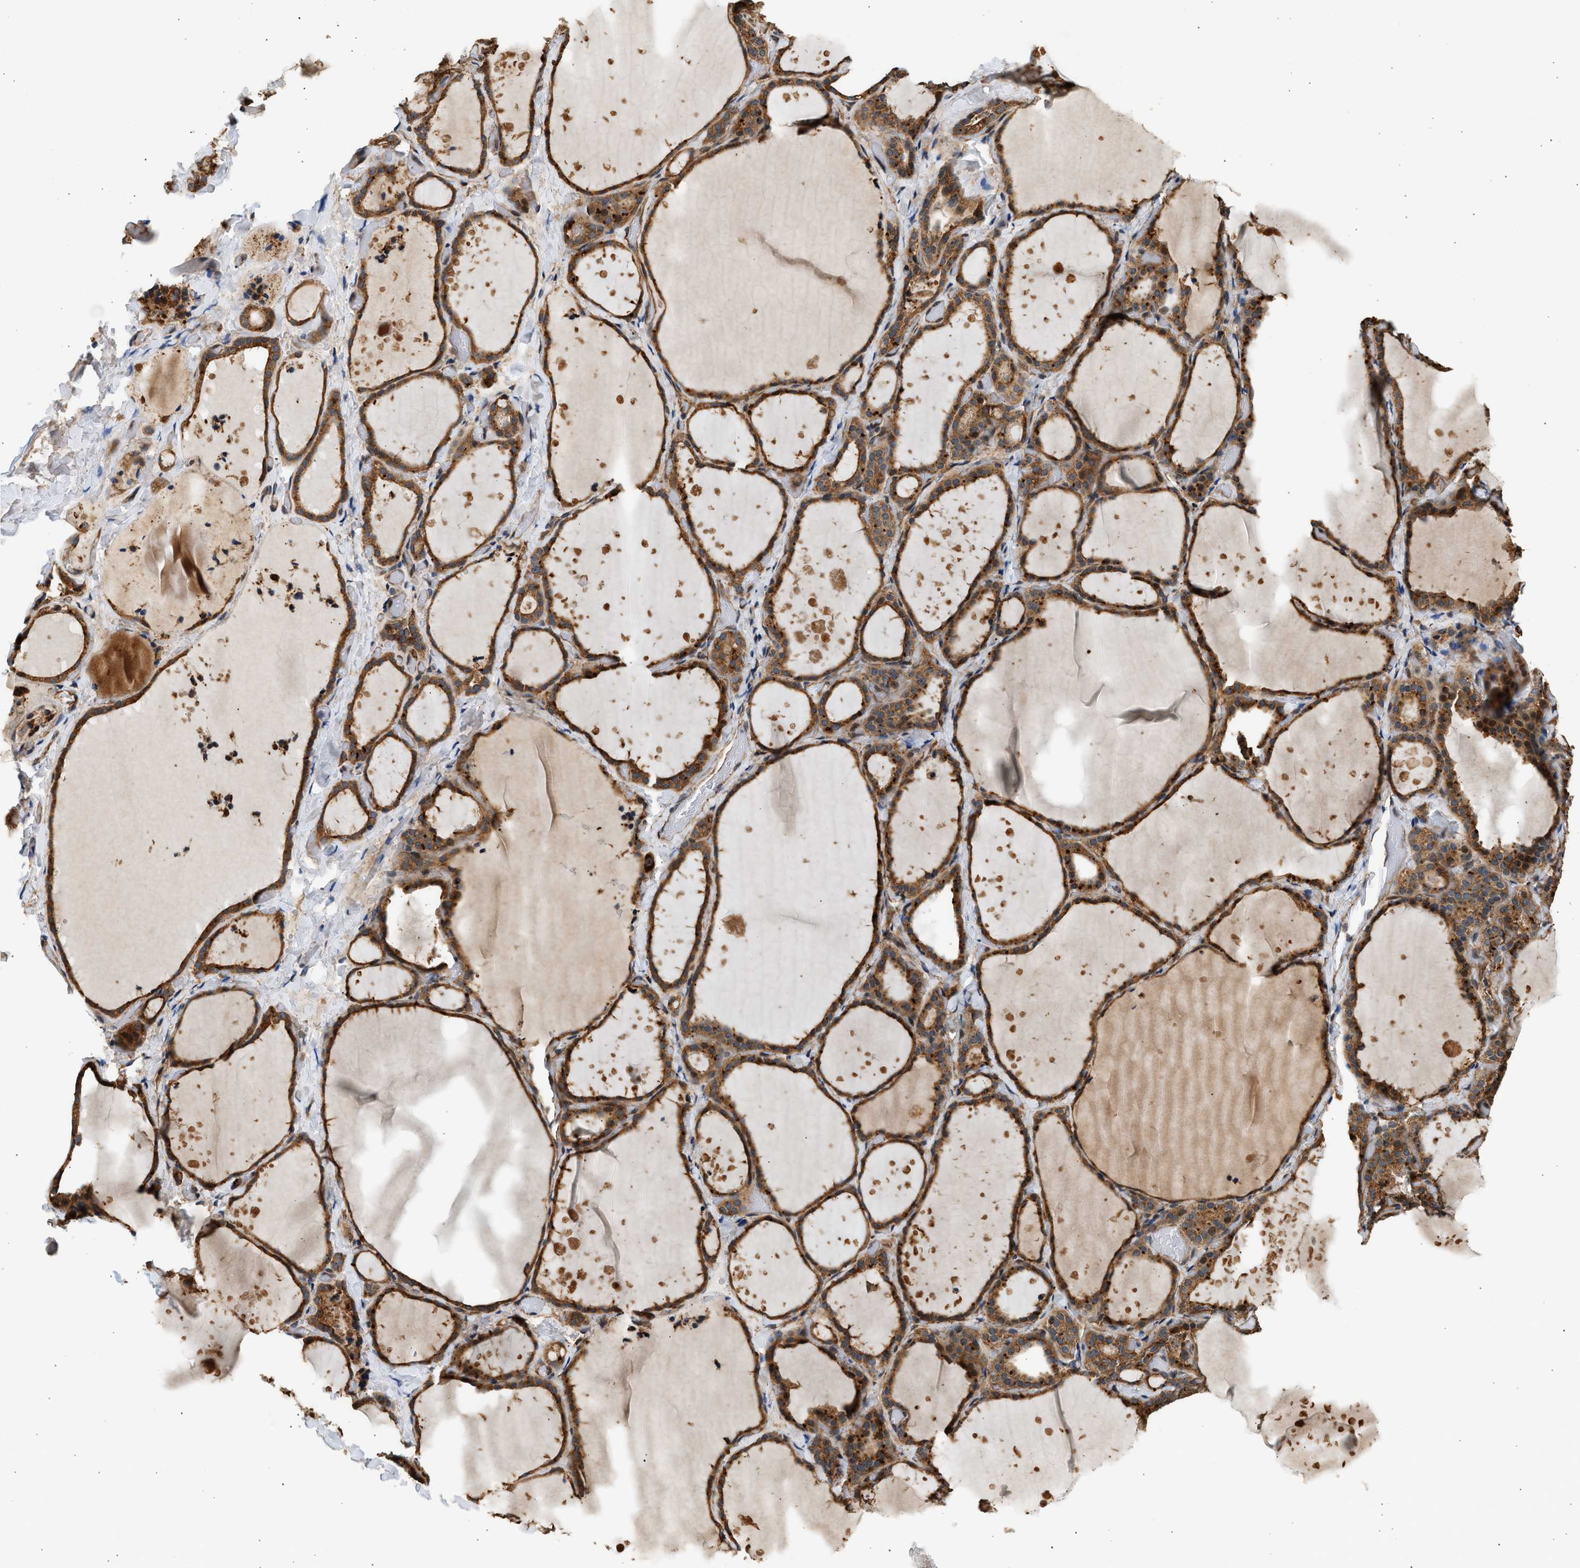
{"staining": {"intensity": "moderate", "quantity": ">75%", "location": "cytoplasmic/membranous"}, "tissue": "thyroid gland", "cell_type": "Glandular cells", "image_type": "normal", "snomed": [{"axis": "morphology", "description": "Normal tissue, NOS"}, {"axis": "topography", "description": "Thyroid gland"}], "caption": "Moderate cytoplasmic/membranous expression for a protein is appreciated in approximately >75% of glandular cells of benign thyroid gland using immunohistochemistry (IHC).", "gene": "DUSP14", "patient": {"sex": "female", "age": 44}}